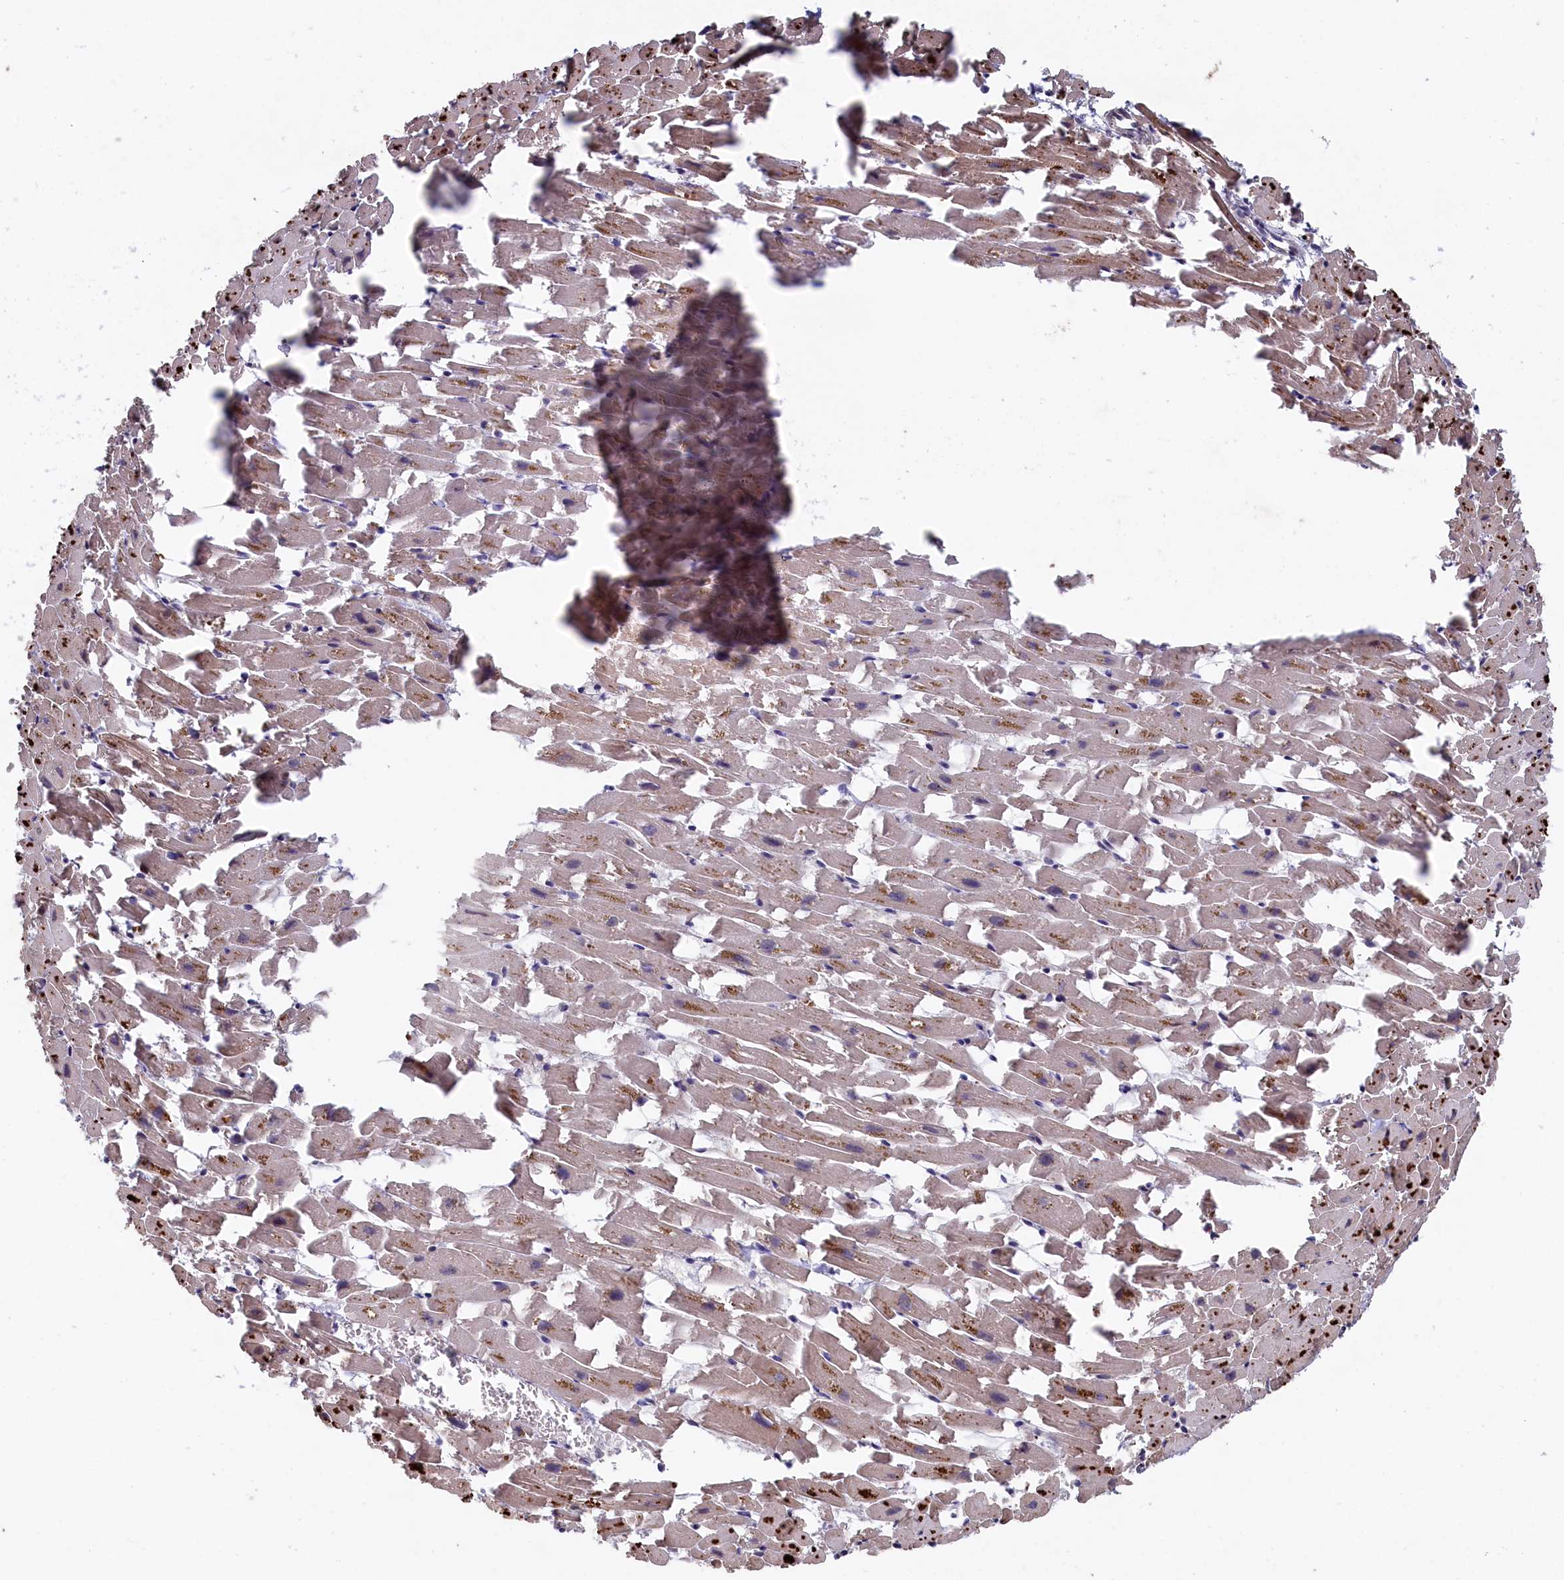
{"staining": {"intensity": "moderate", "quantity": "25%-75%", "location": "cytoplasmic/membranous"}, "tissue": "heart muscle", "cell_type": "Cardiomyocytes", "image_type": "normal", "snomed": [{"axis": "morphology", "description": "Normal tissue, NOS"}, {"axis": "topography", "description": "Heart"}], "caption": "Brown immunohistochemical staining in benign heart muscle demonstrates moderate cytoplasmic/membranous staining in about 25%-75% of cardiomyocytes. (DAB IHC, brown staining for protein, blue staining for nuclei).", "gene": "GREB1L", "patient": {"sex": "female", "age": 64}}